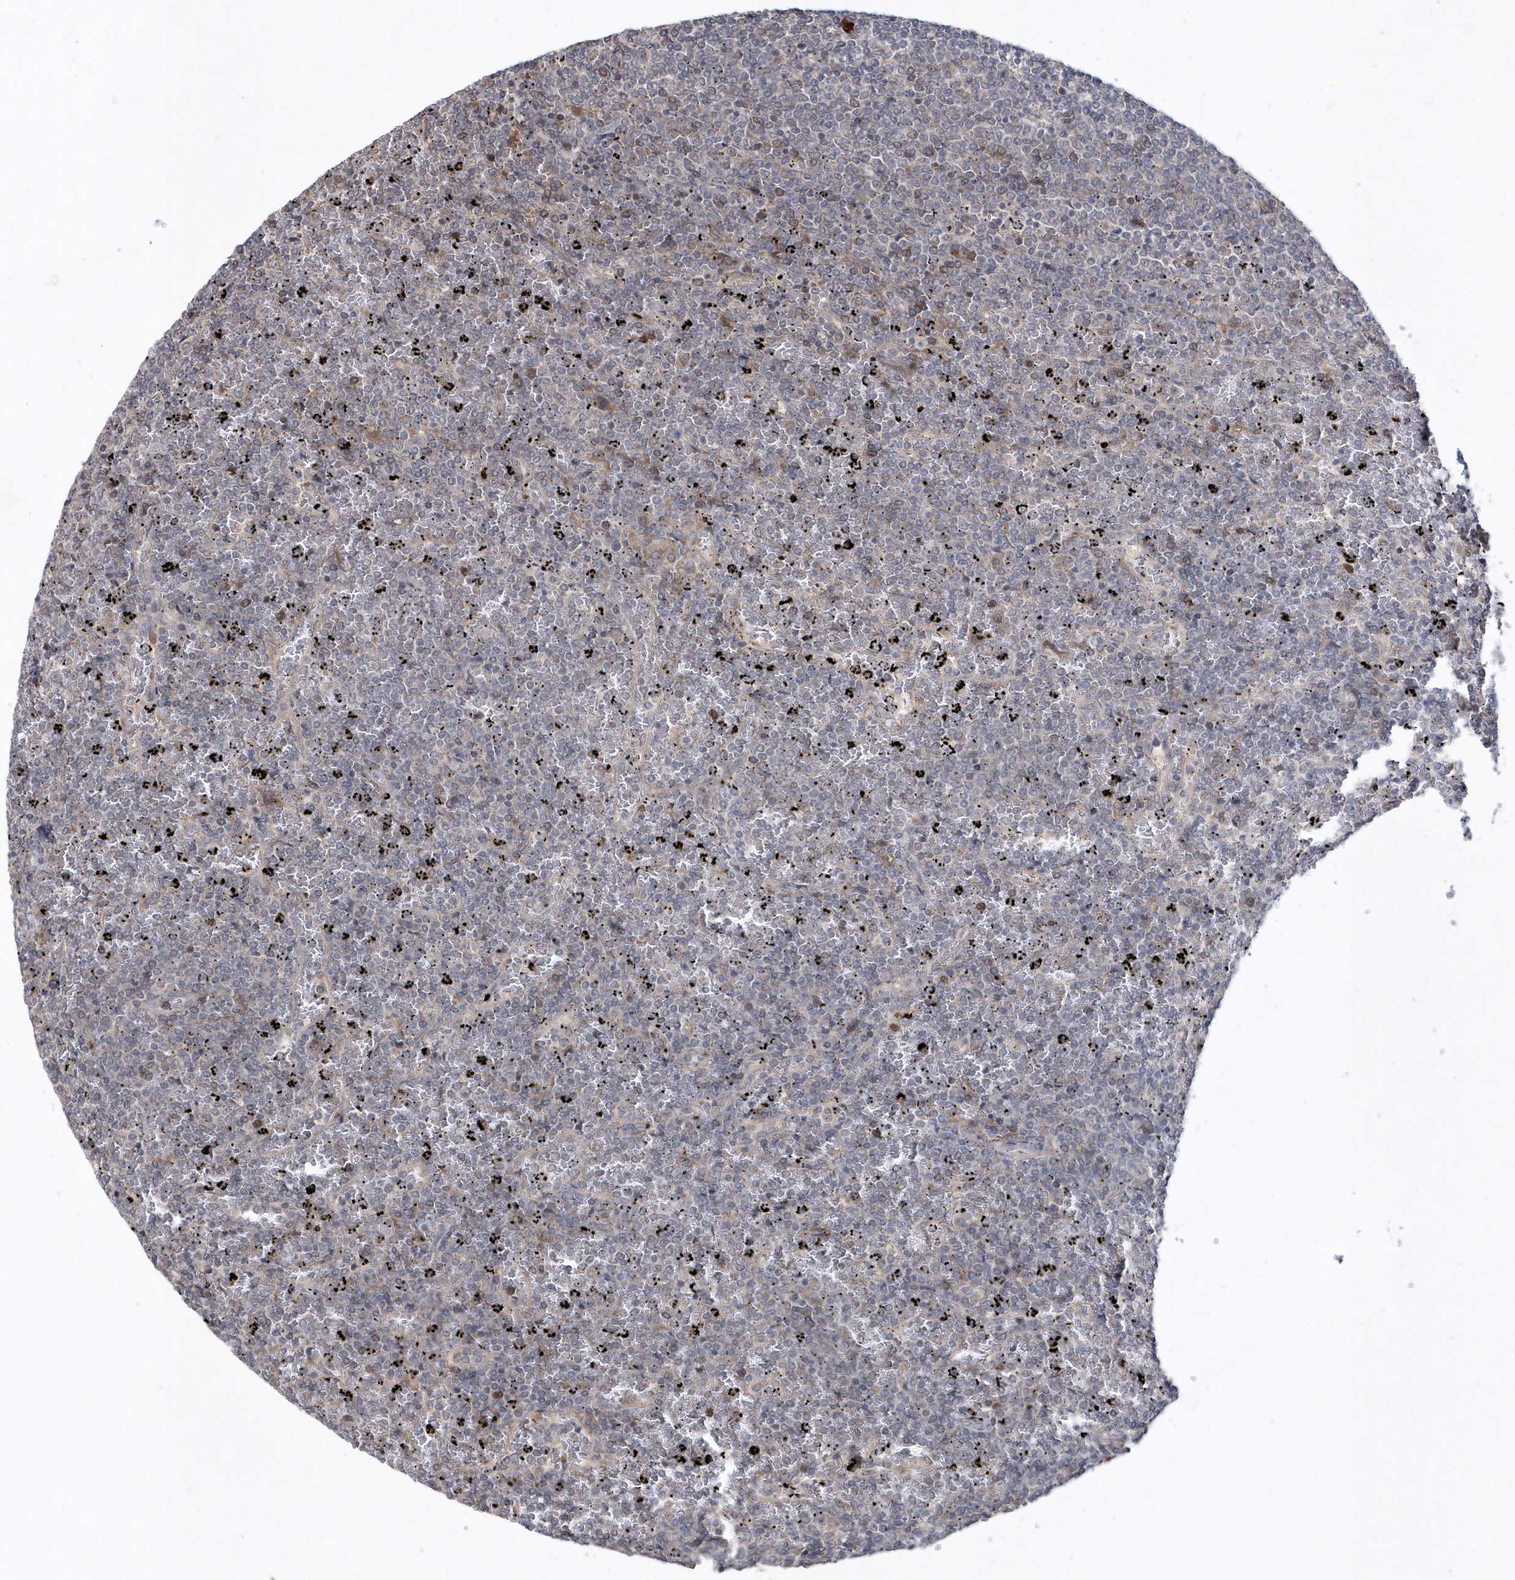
{"staining": {"intensity": "negative", "quantity": "none", "location": "none"}, "tissue": "lymphoma", "cell_type": "Tumor cells", "image_type": "cancer", "snomed": [{"axis": "morphology", "description": "Malignant lymphoma, non-Hodgkin's type, Low grade"}, {"axis": "topography", "description": "Spleen"}], "caption": "Photomicrograph shows no protein positivity in tumor cells of lymphoma tissue.", "gene": "HMGCS1", "patient": {"sex": "female", "age": 77}}